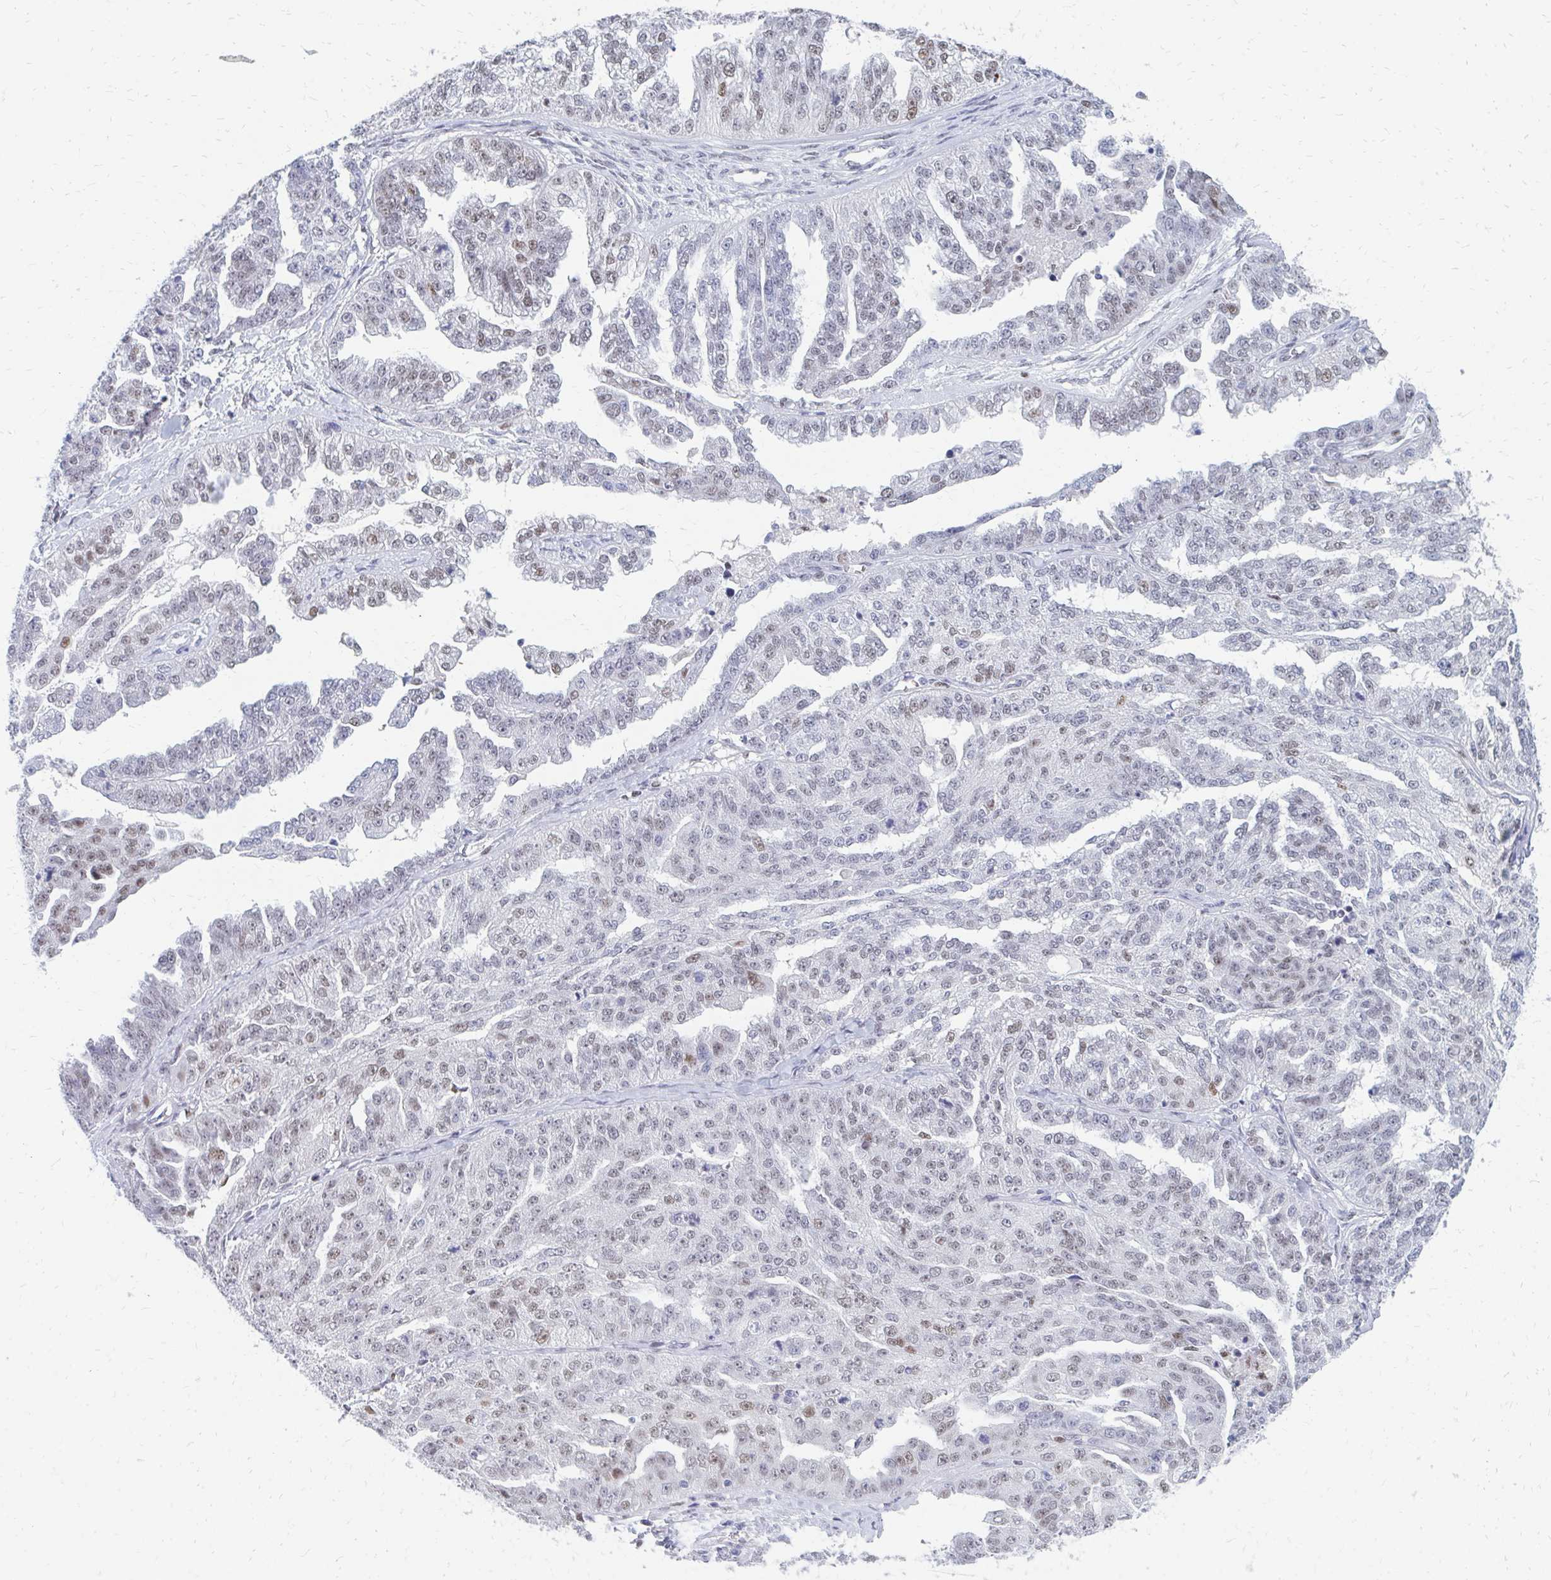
{"staining": {"intensity": "weak", "quantity": "25%-75%", "location": "nuclear"}, "tissue": "ovarian cancer", "cell_type": "Tumor cells", "image_type": "cancer", "snomed": [{"axis": "morphology", "description": "Cystadenocarcinoma, serous, NOS"}, {"axis": "topography", "description": "Ovary"}], "caption": "Protein expression analysis of human serous cystadenocarcinoma (ovarian) reveals weak nuclear positivity in about 25%-75% of tumor cells.", "gene": "PLK3", "patient": {"sex": "female", "age": 58}}